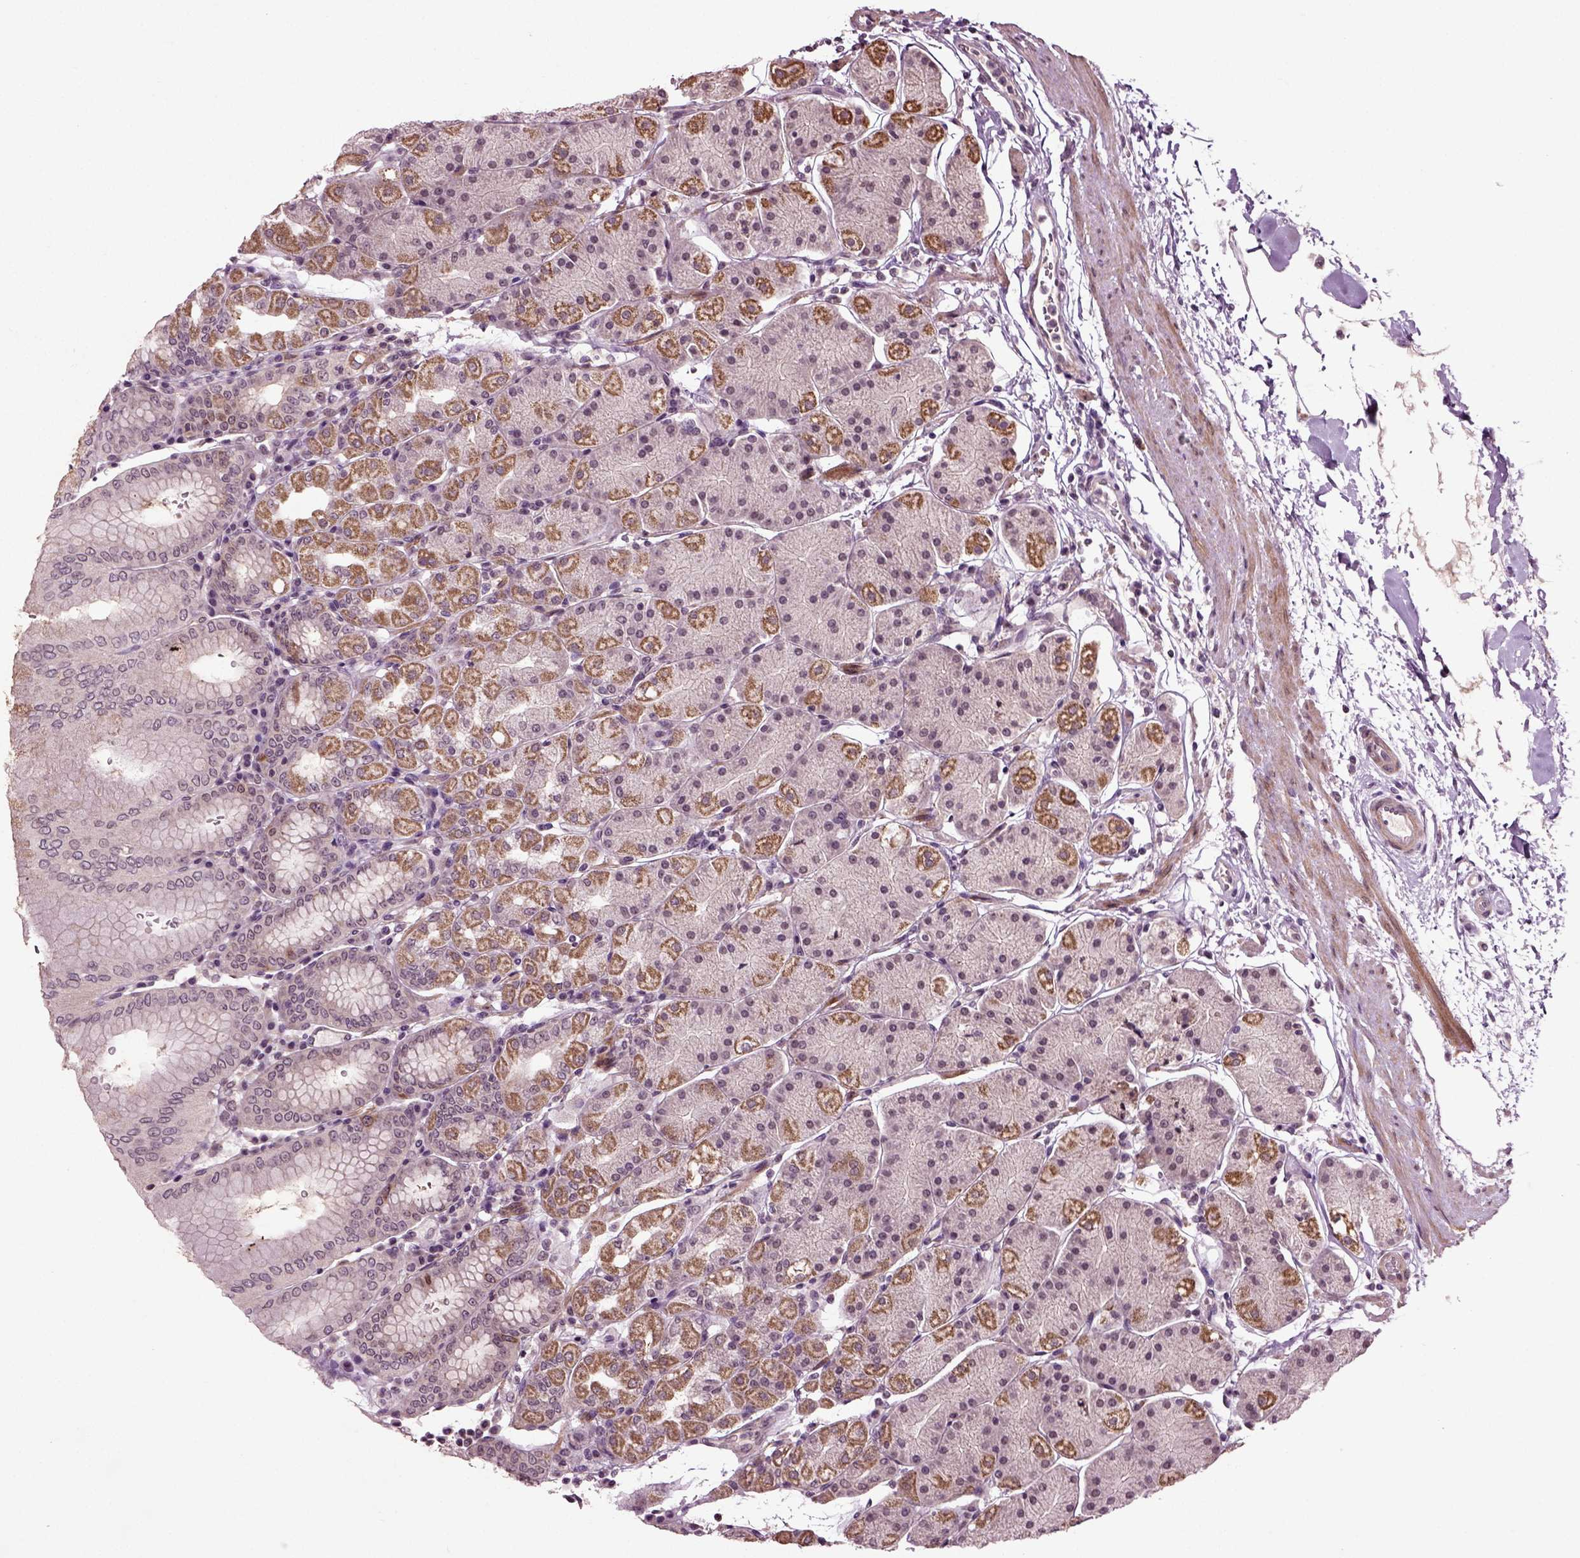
{"staining": {"intensity": "moderate", "quantity": "25%-75%", "location": "cytoplasmic/membranous"}, "tissue": "stomach", "cell_type": "Glandular cells", "image_type": "normal", "snomed": [{"axis": "morphology", "description": "Normal tissue, NOS"}, {"axis": "topography", "description": "Stomach"}], "caption": "A brown stain highlights moderate cytoplasmic/membranous positivity of a protein in glandular cells of normal human stomach.", "gene": "KNSTRN", "patient": {"sex": "male", "age": 54}}